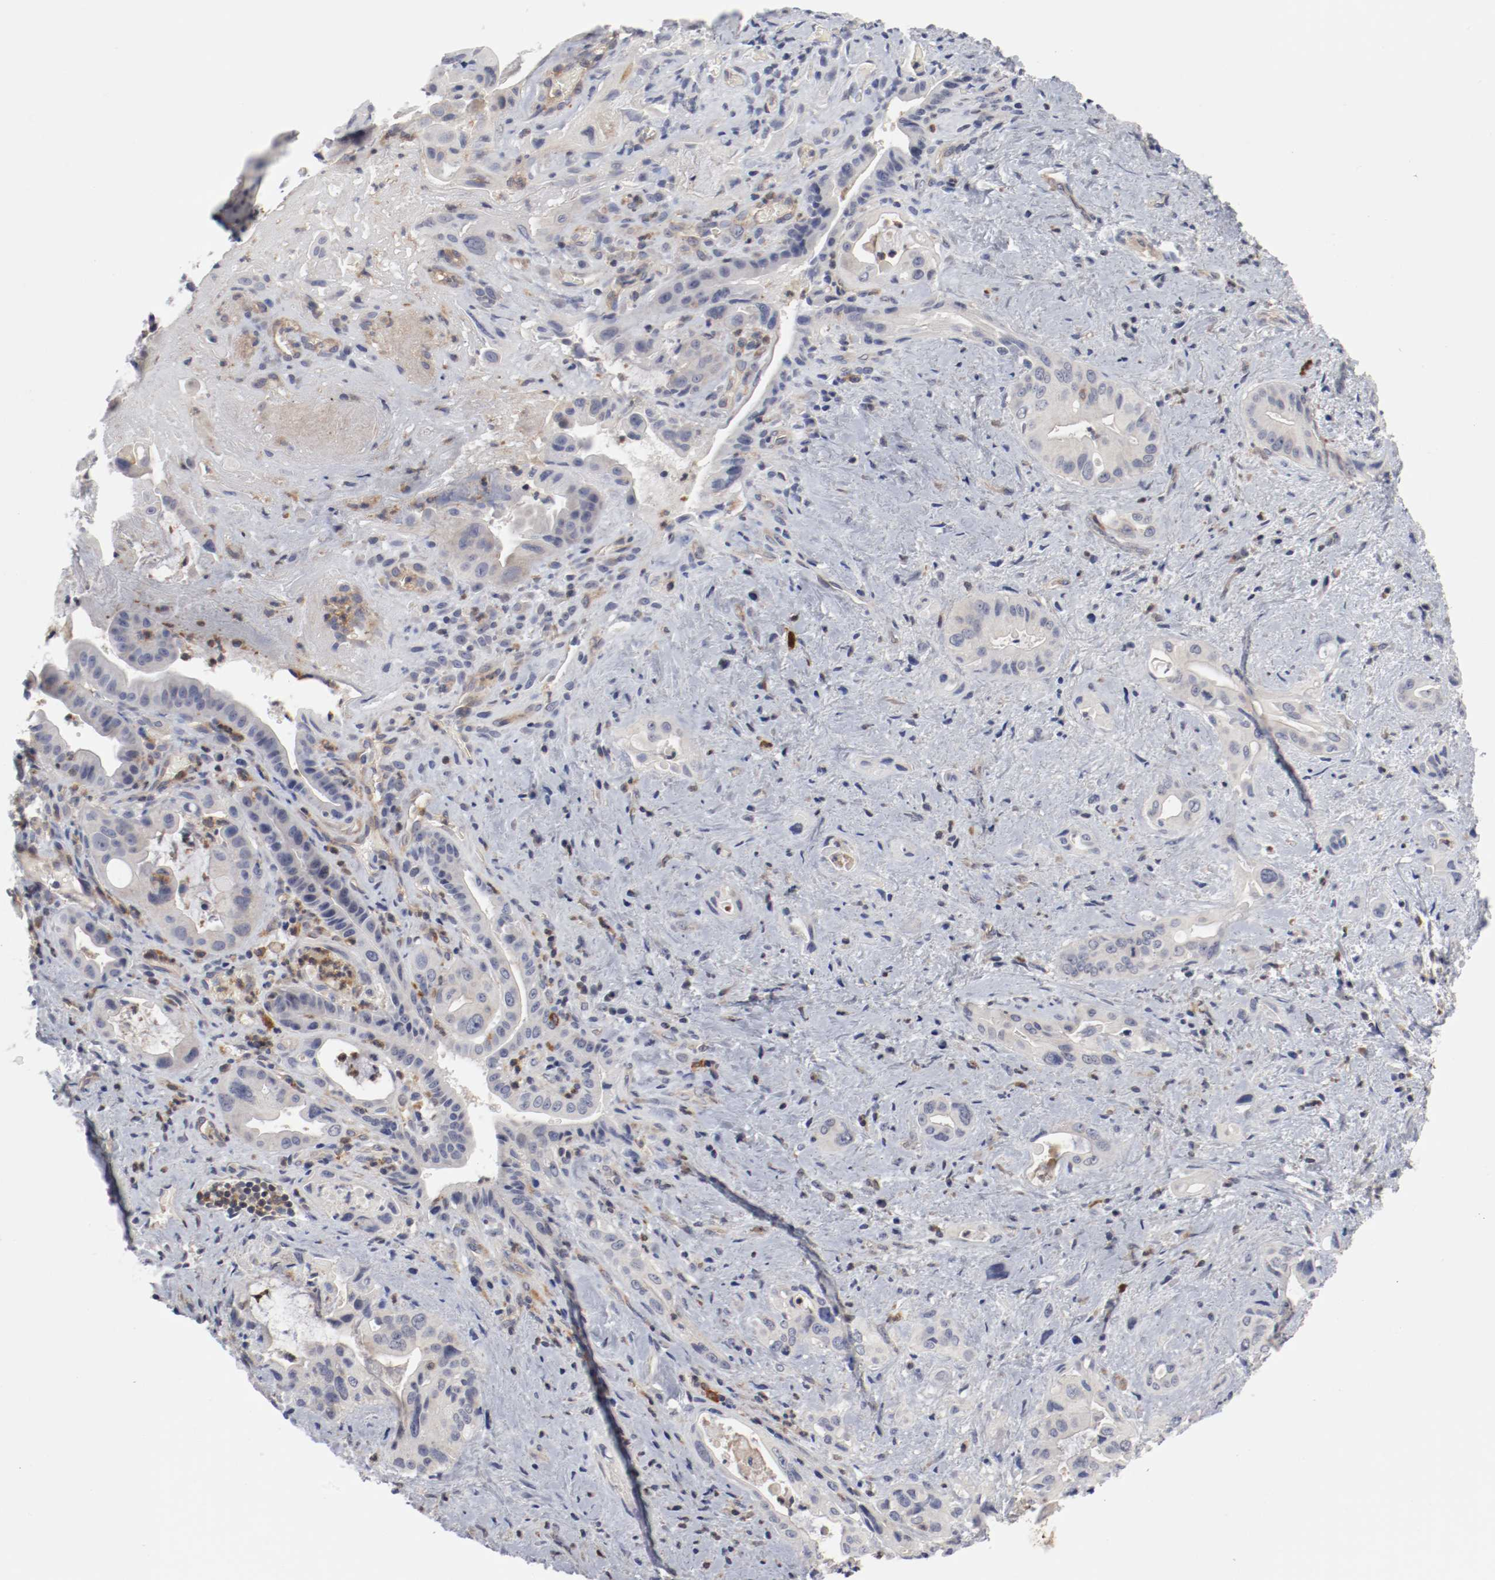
{"staining": {"intensity": "negative", "quantity": "none", "location": "none"}, "tissue": "pancreatic cancer", "cell_type": "Tumor cells", "image_type": "cancer", "snomed": [{"axis": "morphology", "description": "Adenocarcinoma, NOS"}, {"axis": "topography", "description": "Pancreas"}], "caption": "Immunohistochemical staining of pancreatic cancer shows no significant staining in tumor cells.", "gene": "CBL", "patient": {"sex": "male", "age": 77}}